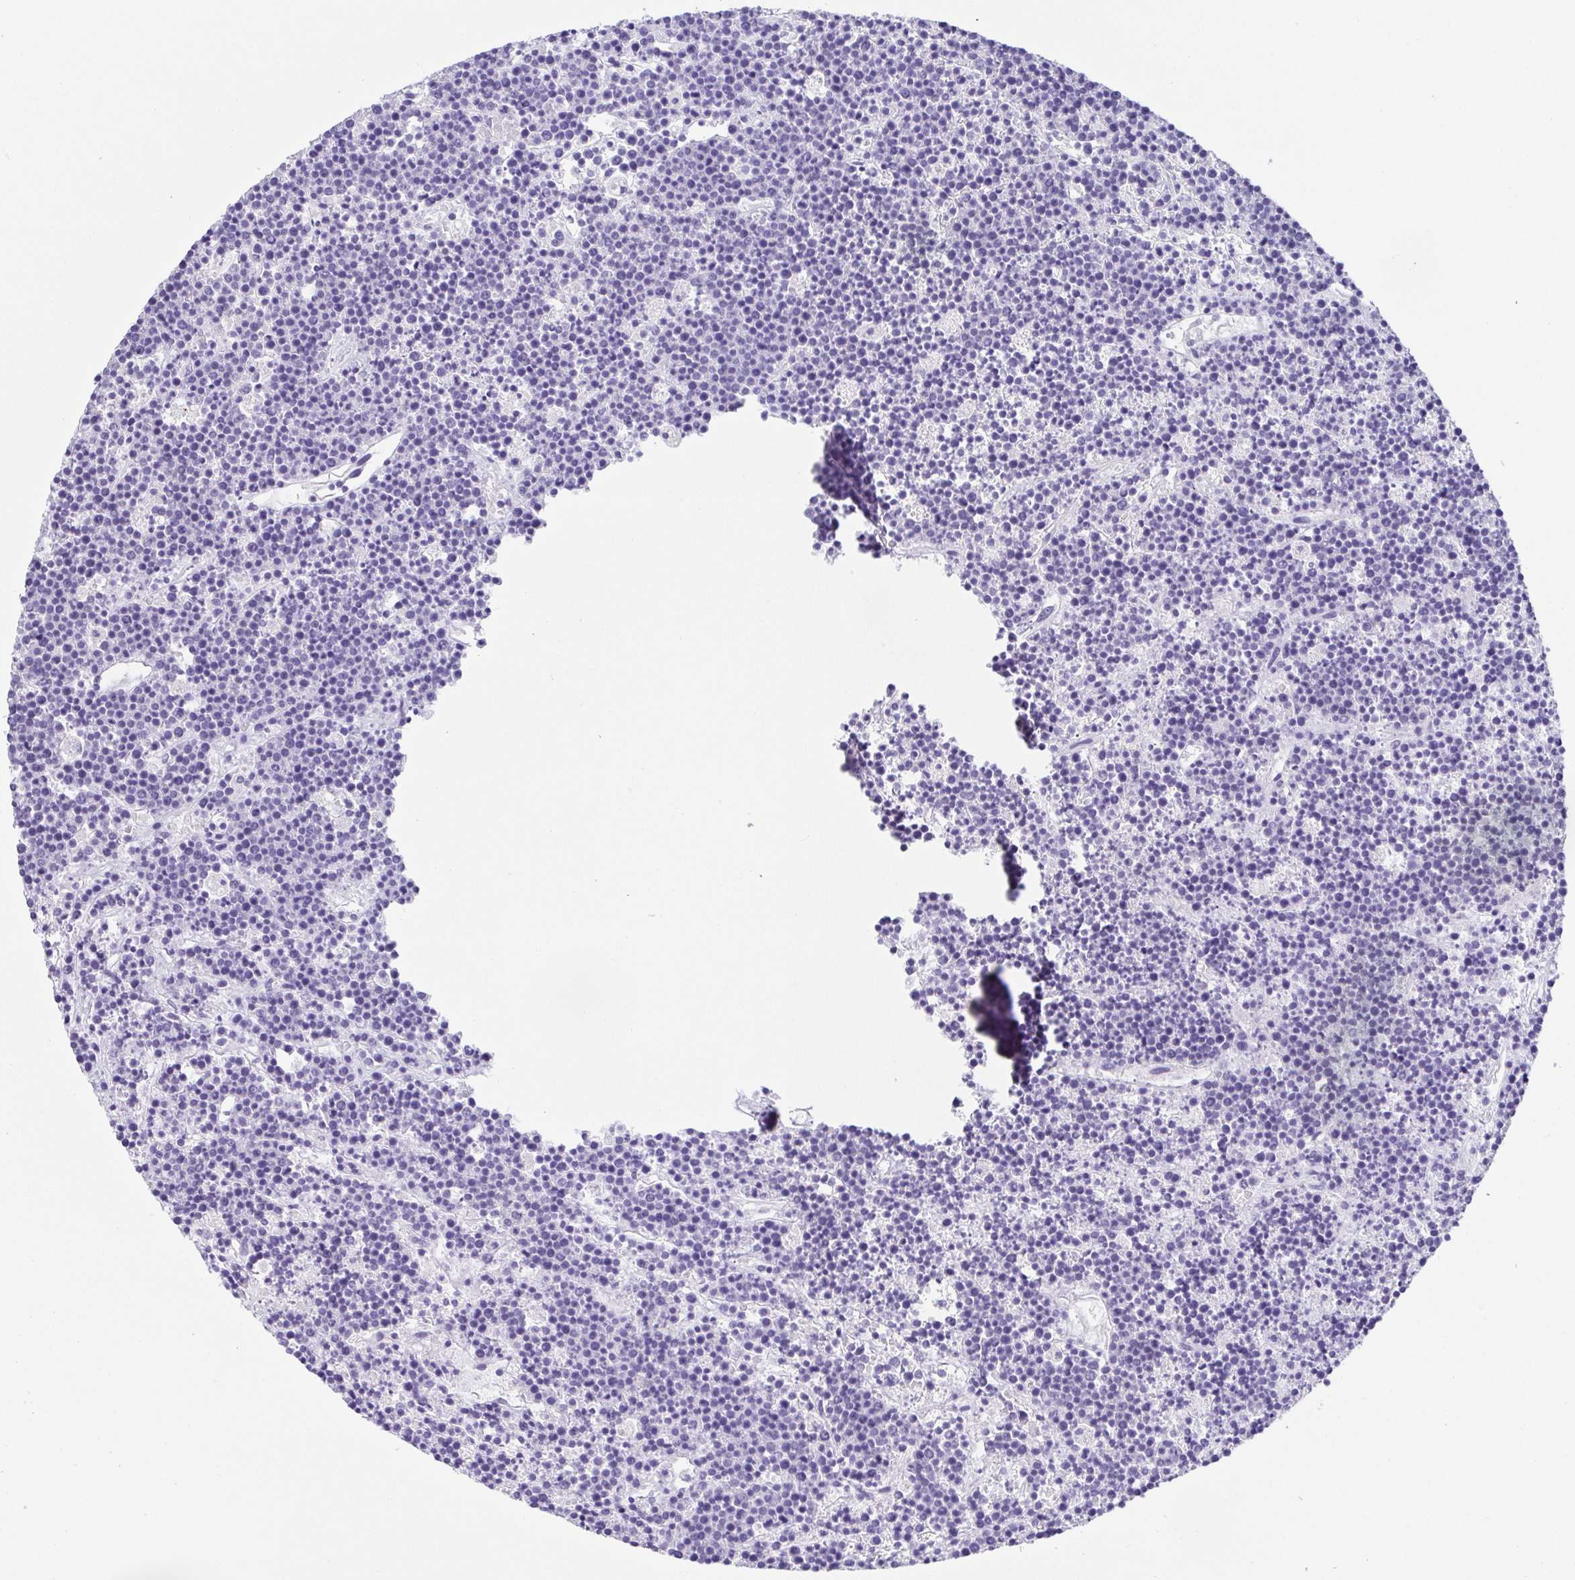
{"staining": {"intensity": "negative", "quantity": "none", "location": "none"}, "tissue": "lymphoma", "cell_type": "Tumor cells", "image_type": "cancer", "snomed": [{"axis": "morphology", "description": "Malignant lymphoma, non-Hodgkin's type, High grade"}, {"axis": "topography", "description": "Ovary"}], "caption": "High power microscopy micrograph of an immunohistochemistry (IHC) photomicrograph of lymphoma, revealing no significant staining in tumor cells. (DAB immunohistochemistry (IHC) with hematoxylin counter stain).", "gene": "HAPLN2", "patient": {"sex": "female", "age": 56}}